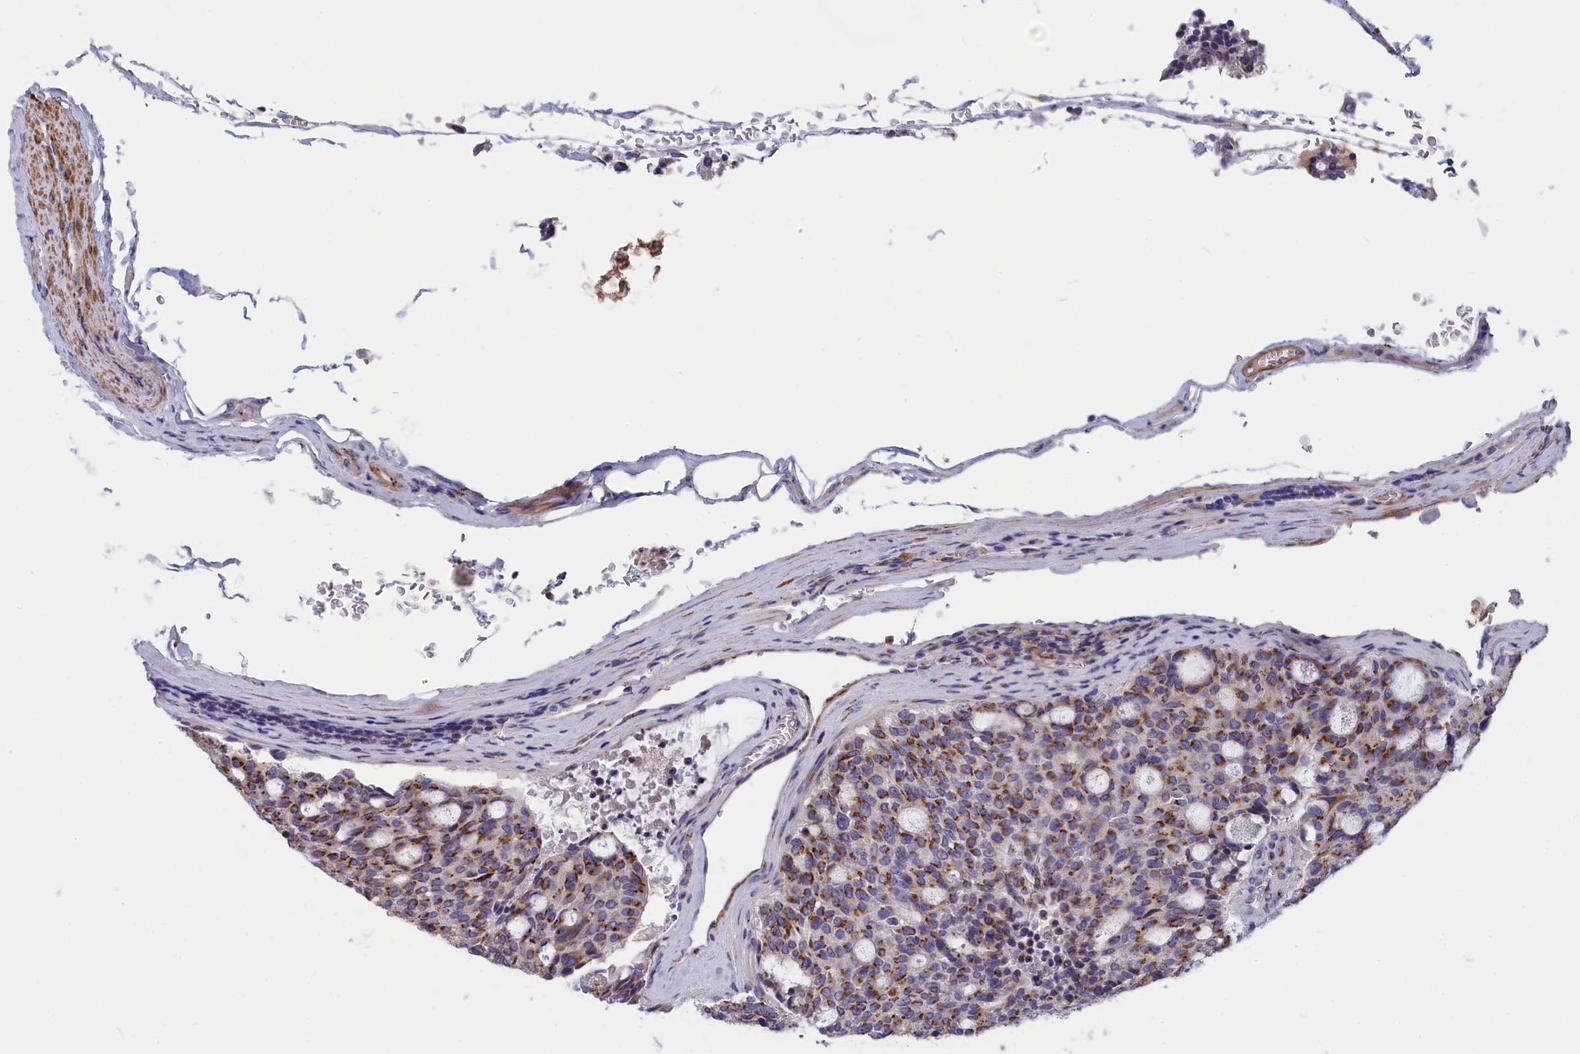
{"staining": {"intensity": "moderate", "quantity": ">75%", "location": "cytoplasmic/membranous"}, "tissue": "carcinoid", "cell_type": "Tumor cells", "image_type": "cancer", "snomed": [{"axis": "morphology", "description": "Carcinoid, malignant, NOS"}, {"axis": "topography", "description": "Pancreas"}], "caption": "Tumor cells exhibit medium levels of moderate cytoplasmic/membranous expression in approximately >75% of cells in human malignant carcinoid. Using DAB (3,3'-diaminobenzidine) (brown) and hematoxylin (blue) stains, captured at high magnification using brightfield microscopy.", "gene": "TUBGCP4", "patient": {"sex": "female", "age": 54}}